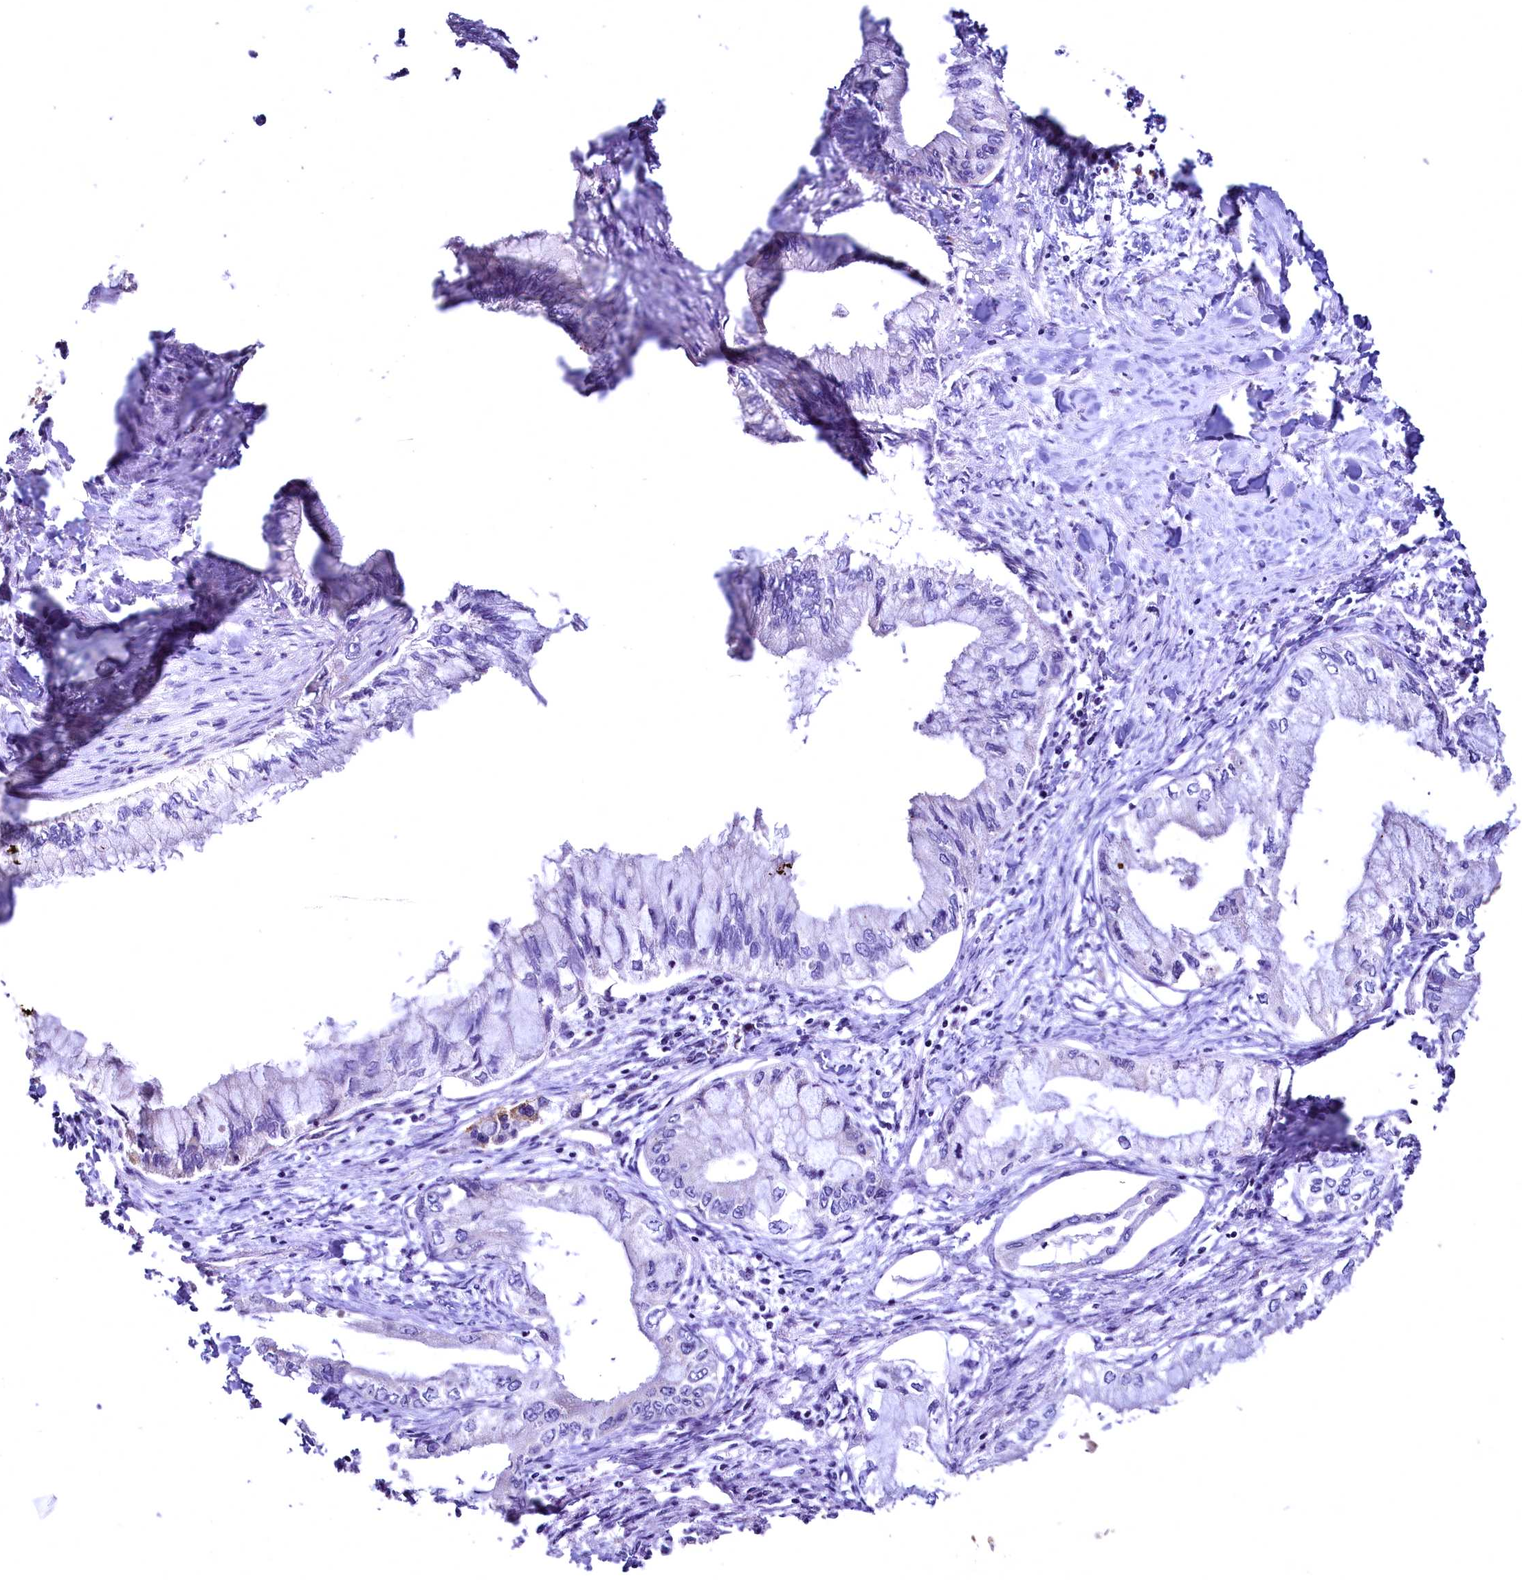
{"staining": {"intensity": "negative", "quantity": "none", "location": "none"}, "tissue": "pancreatic cancer", "cell_type": "Tumor cells", "image_type": "cancer", "snomed": [{"axis": "morphology", "description": "Adenocarcinoma, NOS"}, {"axis": "topography", "description": "Pancreas"}], "caption": "The IHC histopathology image has no significant staining in tumor cells of pancreatic cancer tissue. (Brightfield microscopy of DAB (3,3'-diaminobenzidine) immunohistochemistry (IHC) at high magnification).", "gene": "TBCEL", "patient": {"sex": "male", "age": 48}}